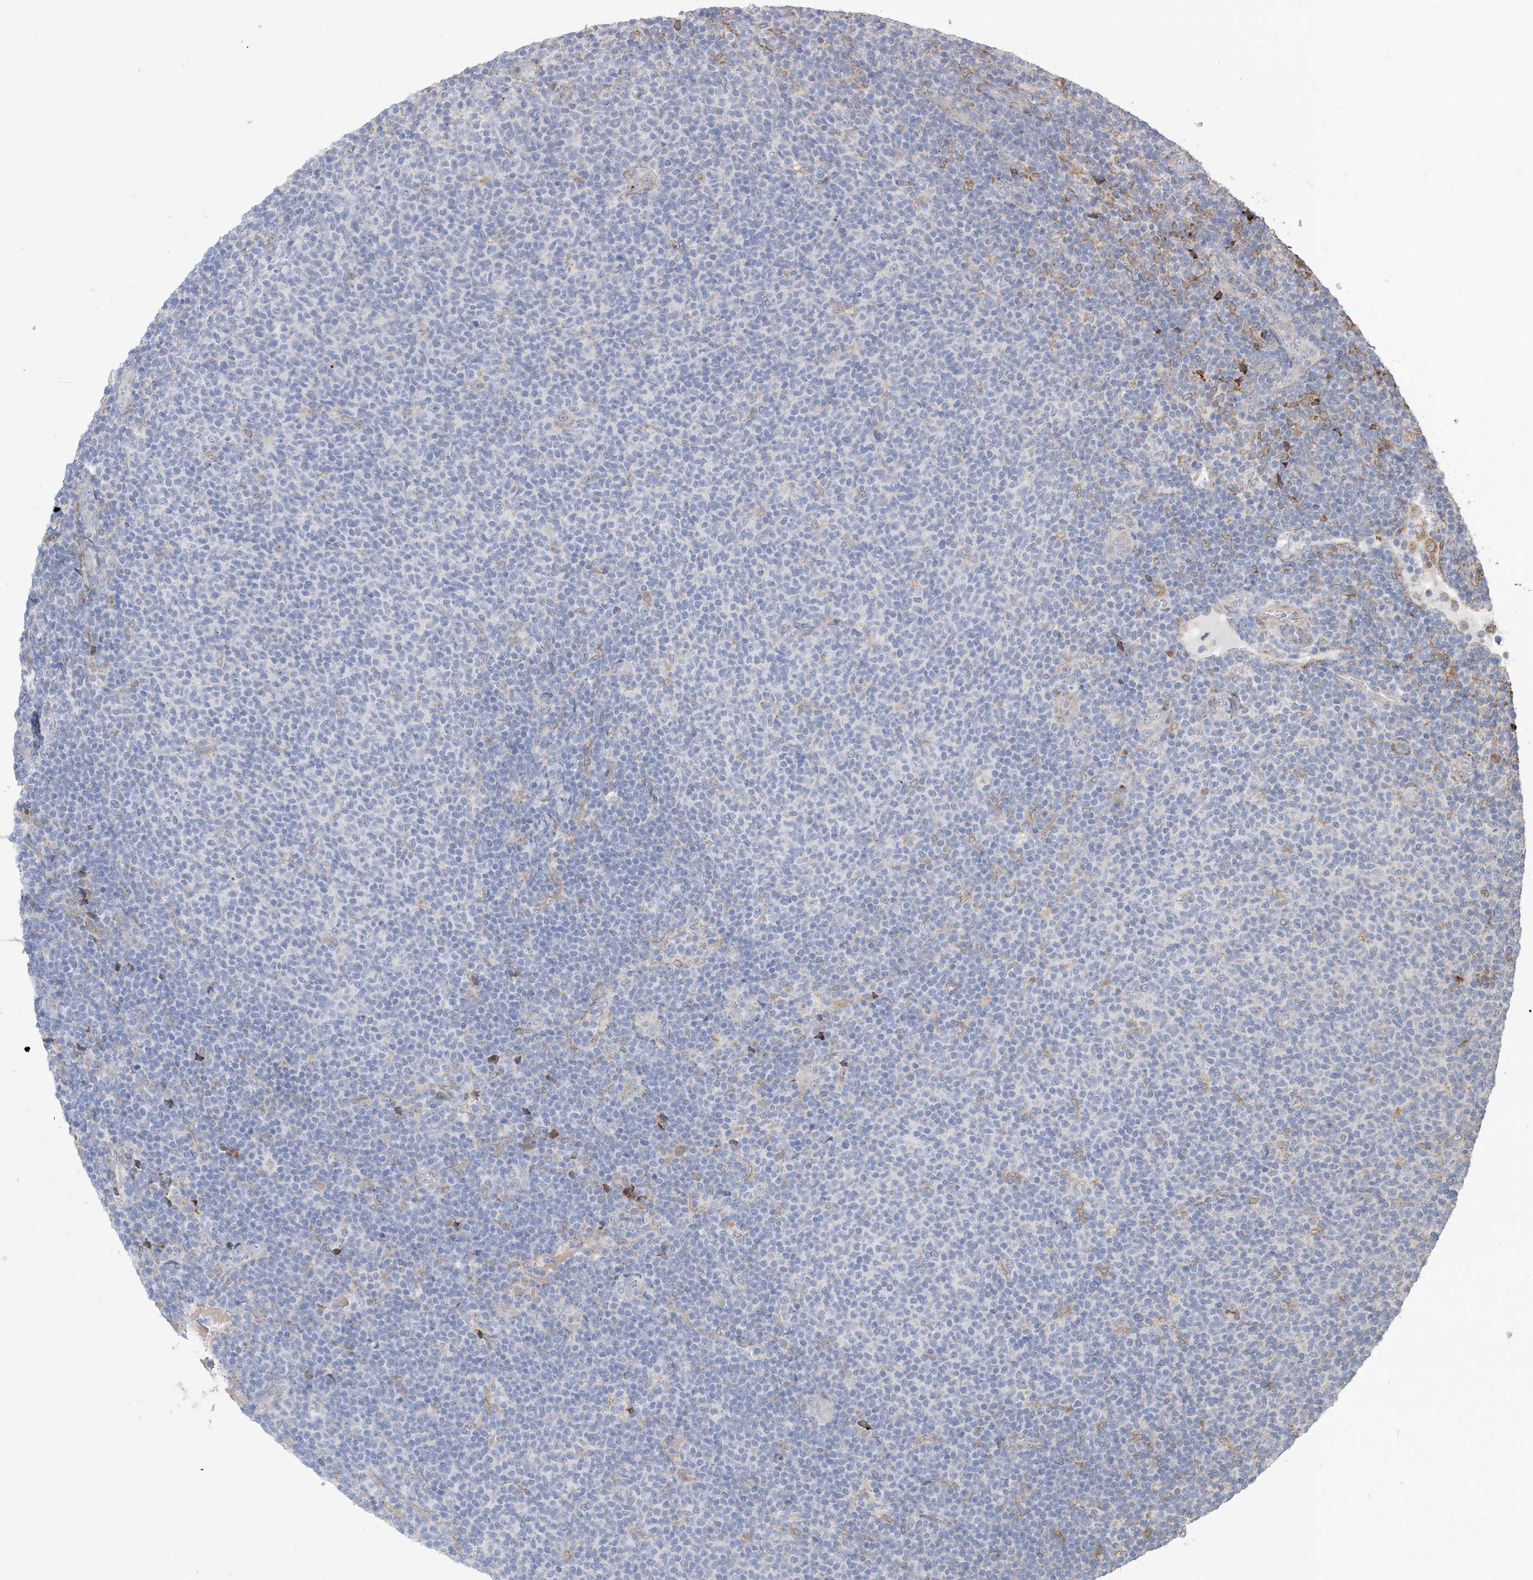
{"staining": {"intensity": "negative", "quantity": "none", "location": "none"}, "tissue": "lymphoma", "cell_type": "Tumor cells", "image_type": "cancer", "snomed": [{"axis": "morphology", "description": "Malignant lymphoma, non-Hodgkin's type, Low grade"}, {"axis": "topography", "description": "Lymph node"}], "caption": "Protein analysis of lymphoma reveals no significant staining in tumor cells.", "gene": "SHANK1", "patient": {"sex": "male", "age": 66}}